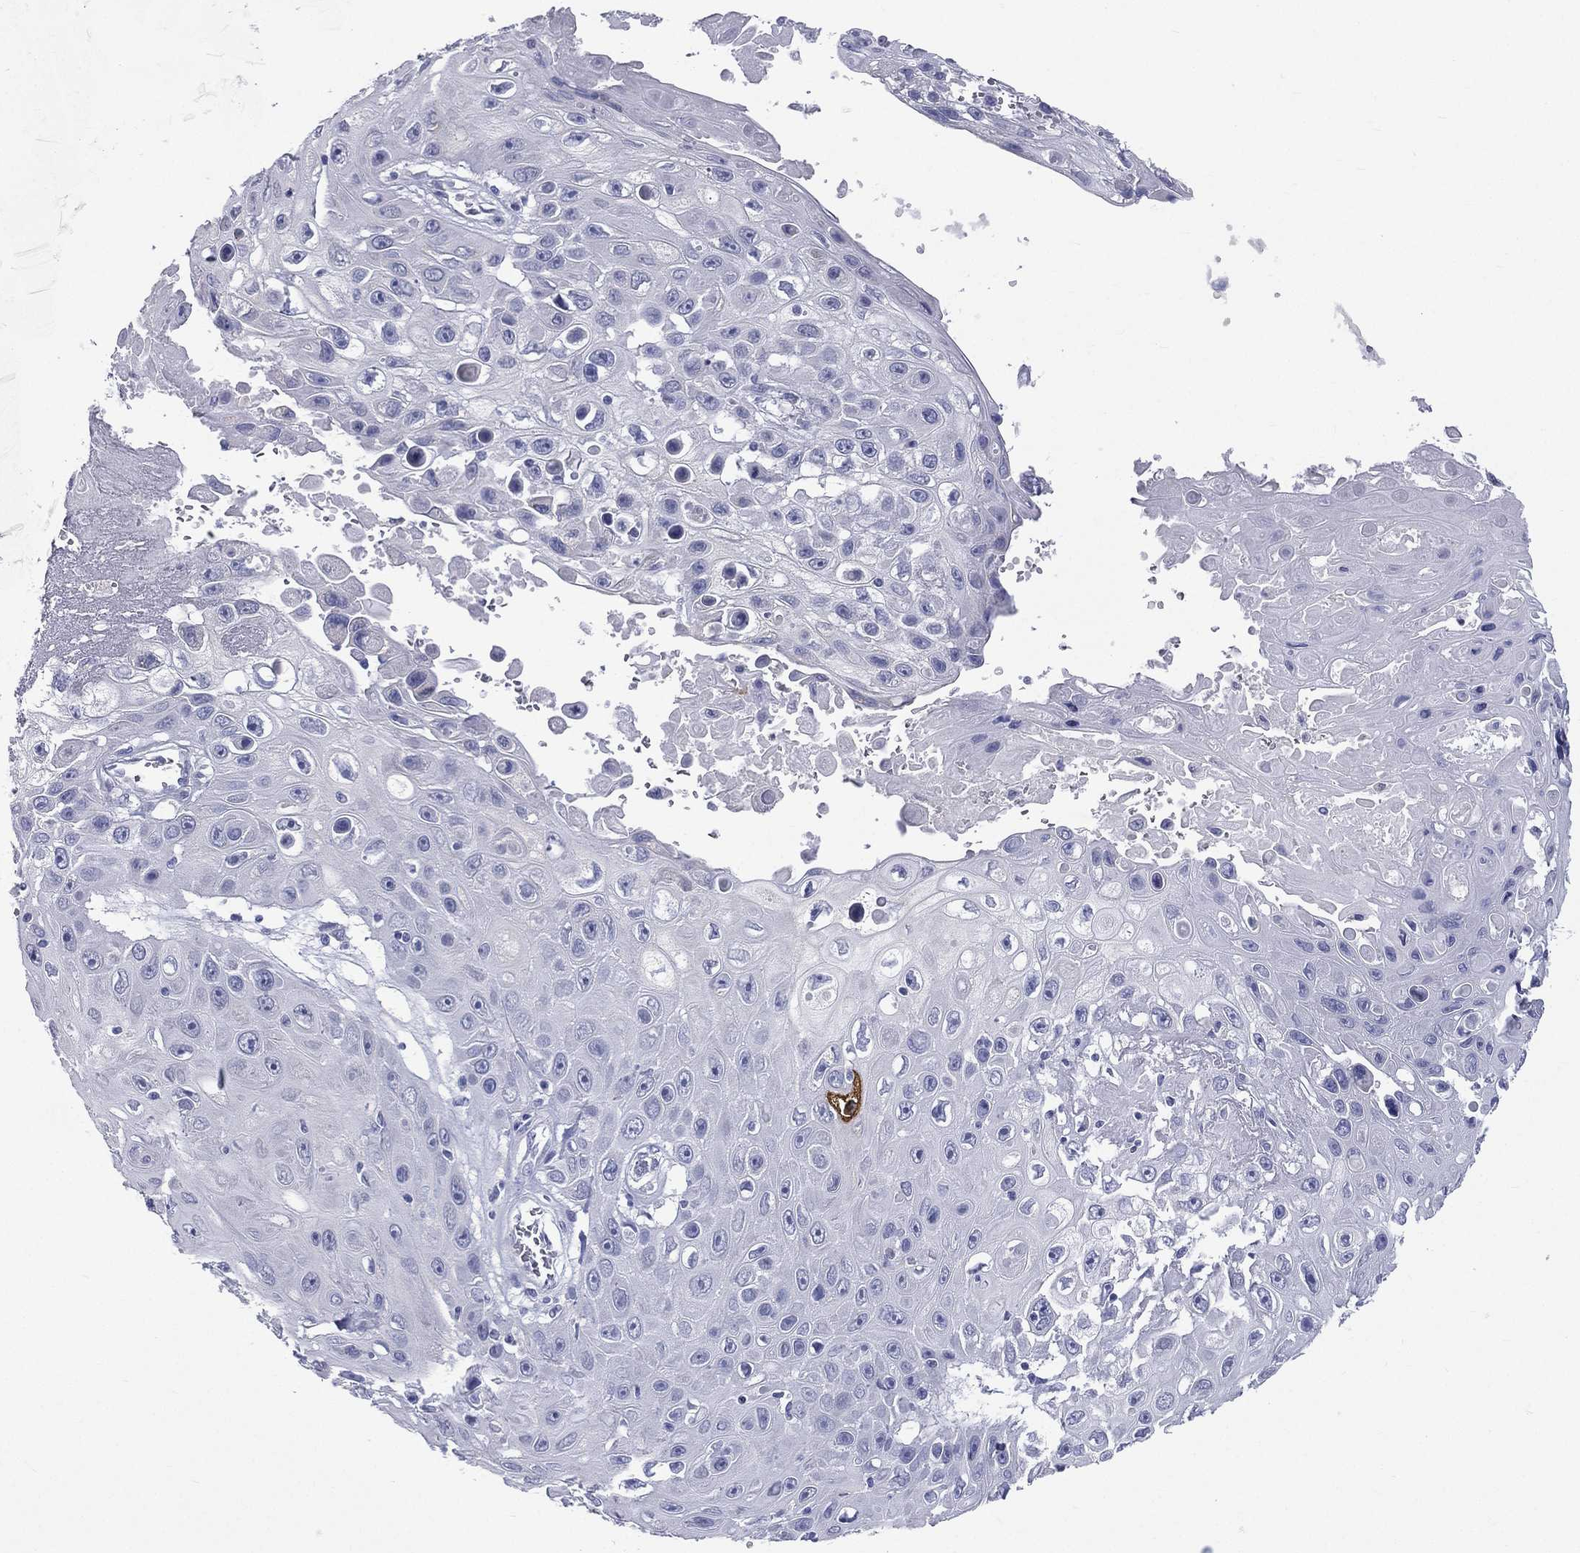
{"staining": {"intensity": "moderate", "quantity": "<25%", "location": "cytoplasmic/membranous"}, "tissue": "skin cancer", "cell_type": "Tumor cells", "image_type": "cancer", "snomed": [{"axis": "morphology", "description": "Squamous cell carcinoma, NOS"}, {"axis": "topography", "description": "Skin"}], "caption": "High-magnification brightfield microscopy of skin cancer (squamous cell carcinoma) stained with DAB (3,3'-diaminobenzidine) (brown) and counterstained with hematoxylin (blue). tumor cells exhibit moderate cytoplasmic/membranous expression is identified in approximately<25% of cells. Immunohistochemistry stains the protein in brown and the nuclei are stained blue.", "gene": "CES2", "patient": {"sex": "male", "age": 82}}